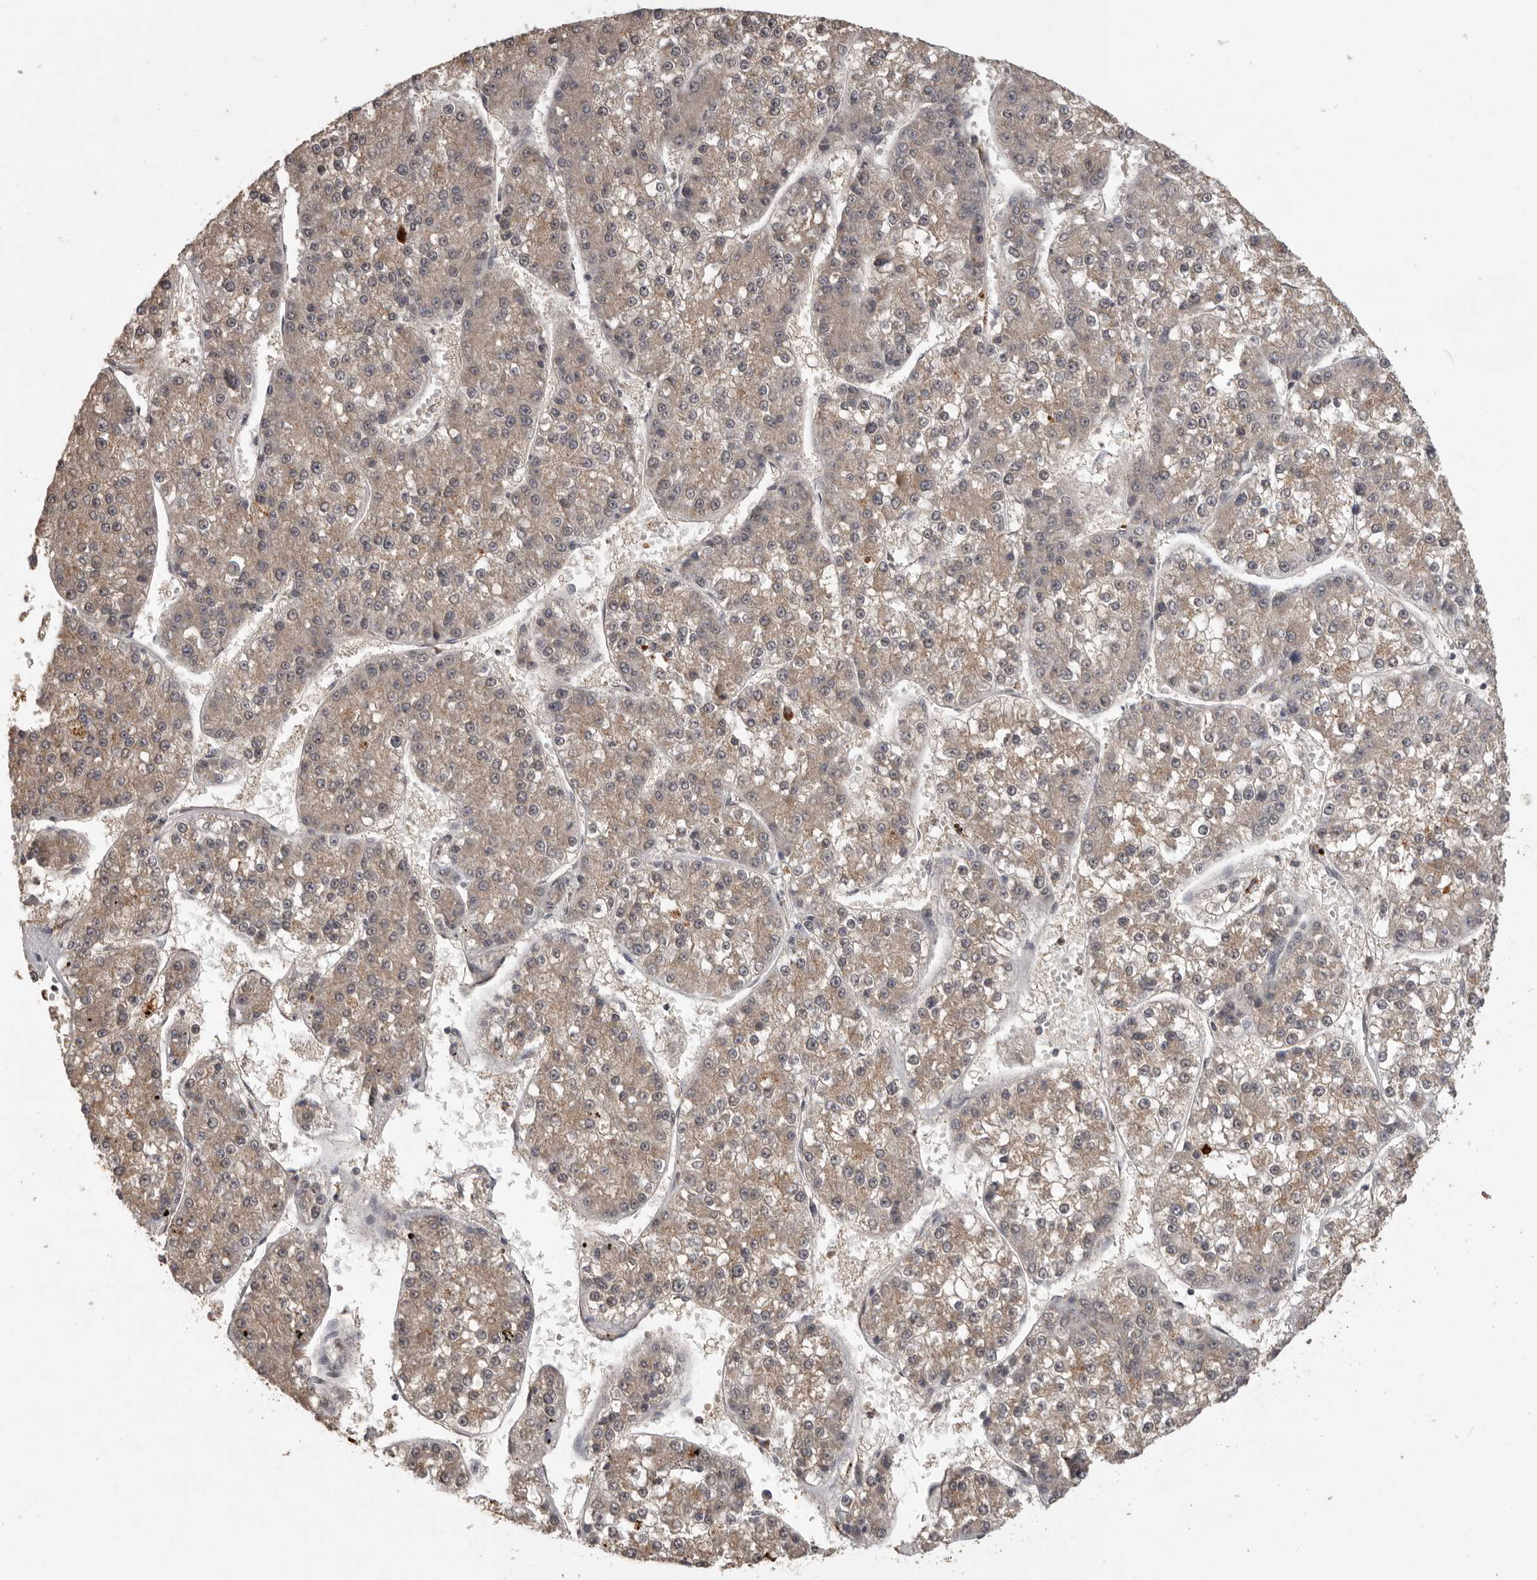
{"staining": {"intensity": "weak", "quantity": ">75%", "location": "cytoplasmic/membranous"}, "tissue": "liver cancer", "cell_type": "Tumor cells", "image_type": "cancer", "snomed": [{"axis": "morphology", "description": "Carcinoma, Hepatocellular, NOS"}, {"axis": "topography", "description": "Liver"}], "caption": "Liver hepatocellular carcinoma tissue reveals weak cytoplasmic/membranous expression in approximately >75% of tumor cells, visualized by immunohistochemistry.", "gene": "ADAMTS4", "patient": {"sex": "female", "age": 73}}